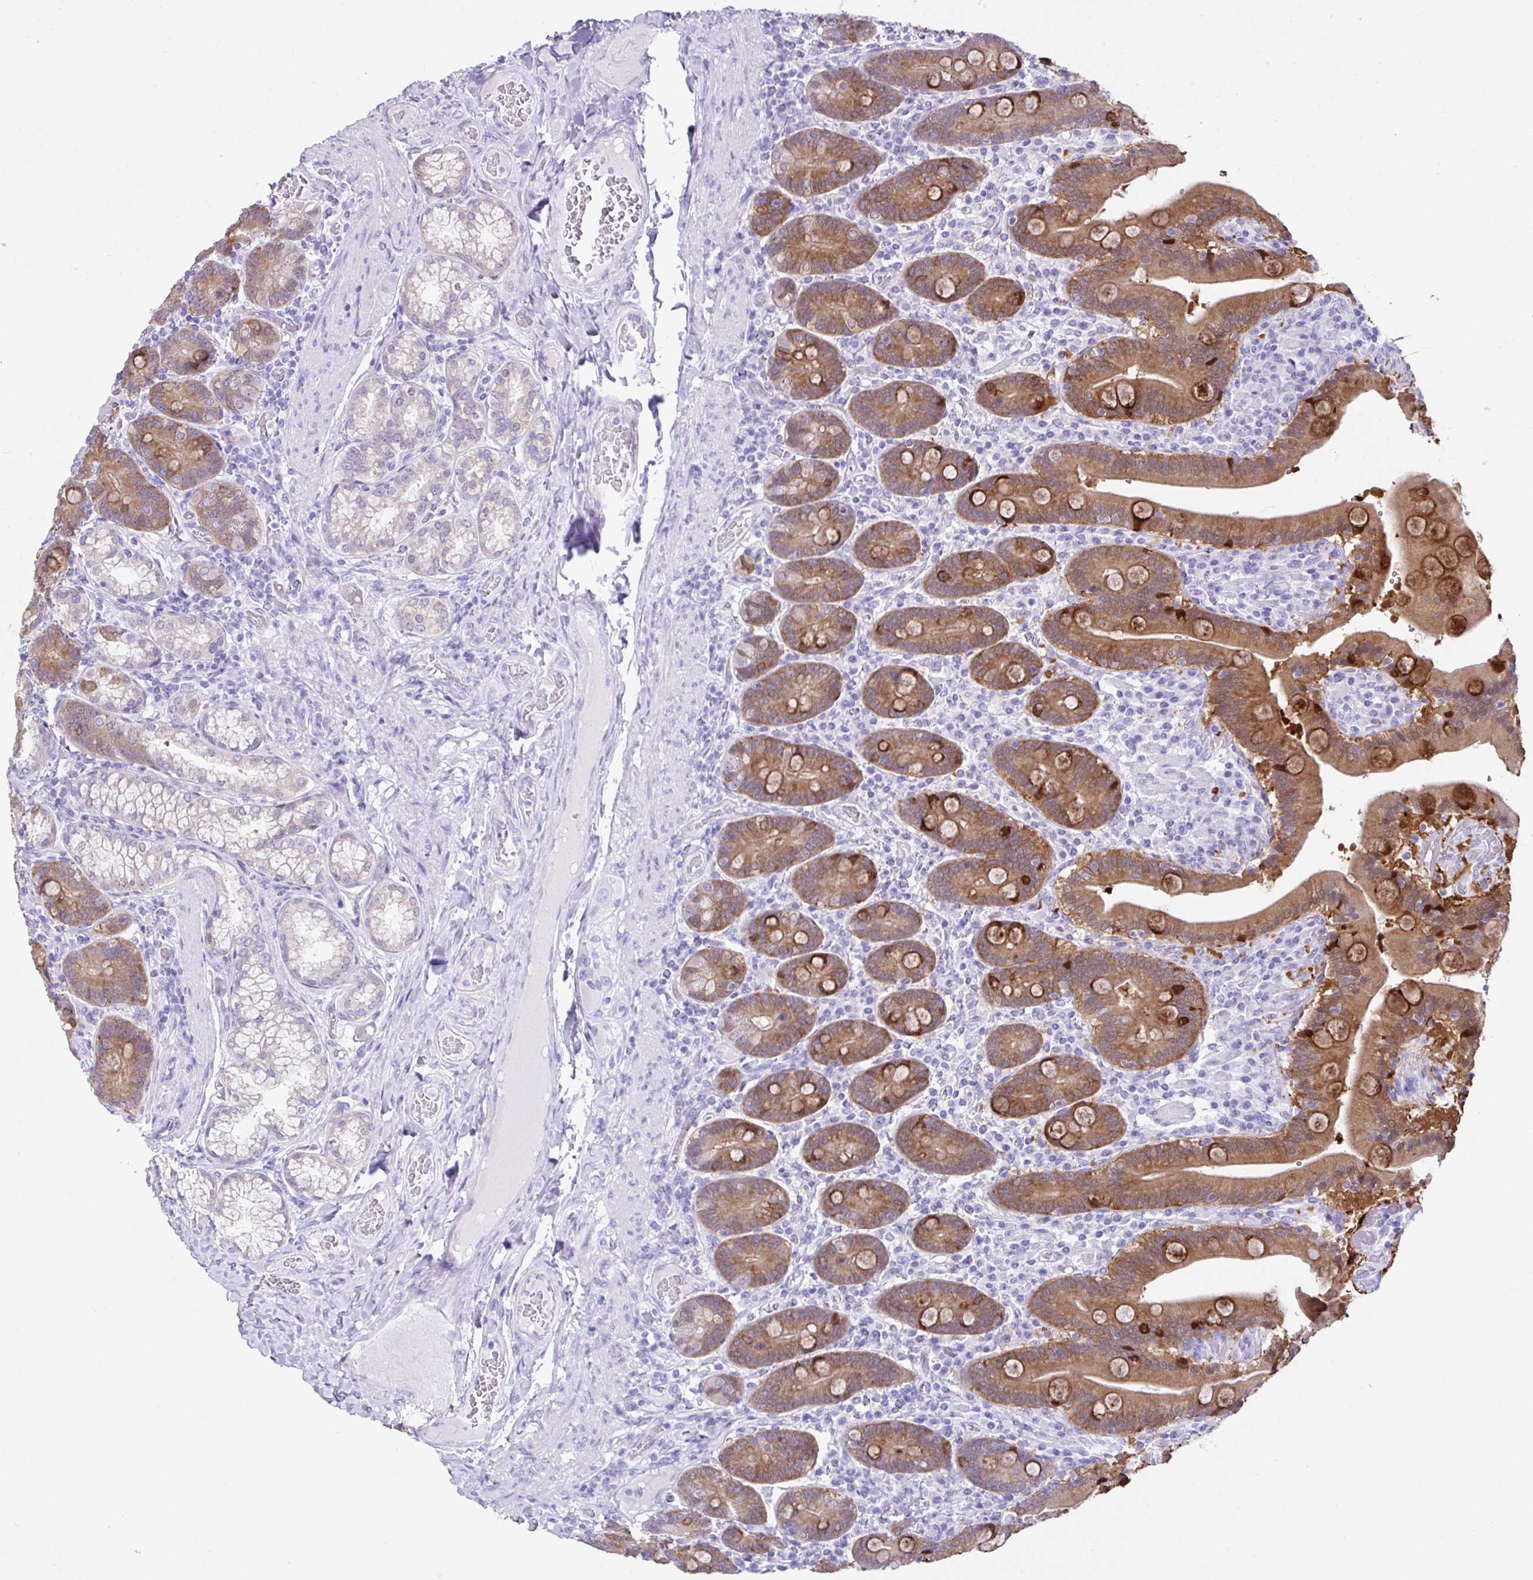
{"staining": {"intensity": "moderate", "quantity": ">75%", "location": "cytoplasmic/membranous"}, "tissue": "duodenum", "cell_type": "Glandular cells", "image_type": "normal", "snomed": [{"axis": "morphology", "description": "Normal tissue, NOS"}, {"axis": "topography", "description": "Duodenum"}], "caption": "Immunohistochemical staining of benign duodenum displays moderate cytoplasmic/membranous protein positivity in about >75% of glandular cells. Immunohistochemistry stains the protein of interest in brown and the nuclei are stained blue.", "gene": "LGALS4", "patient": {"sex": "female", "age": 62}}